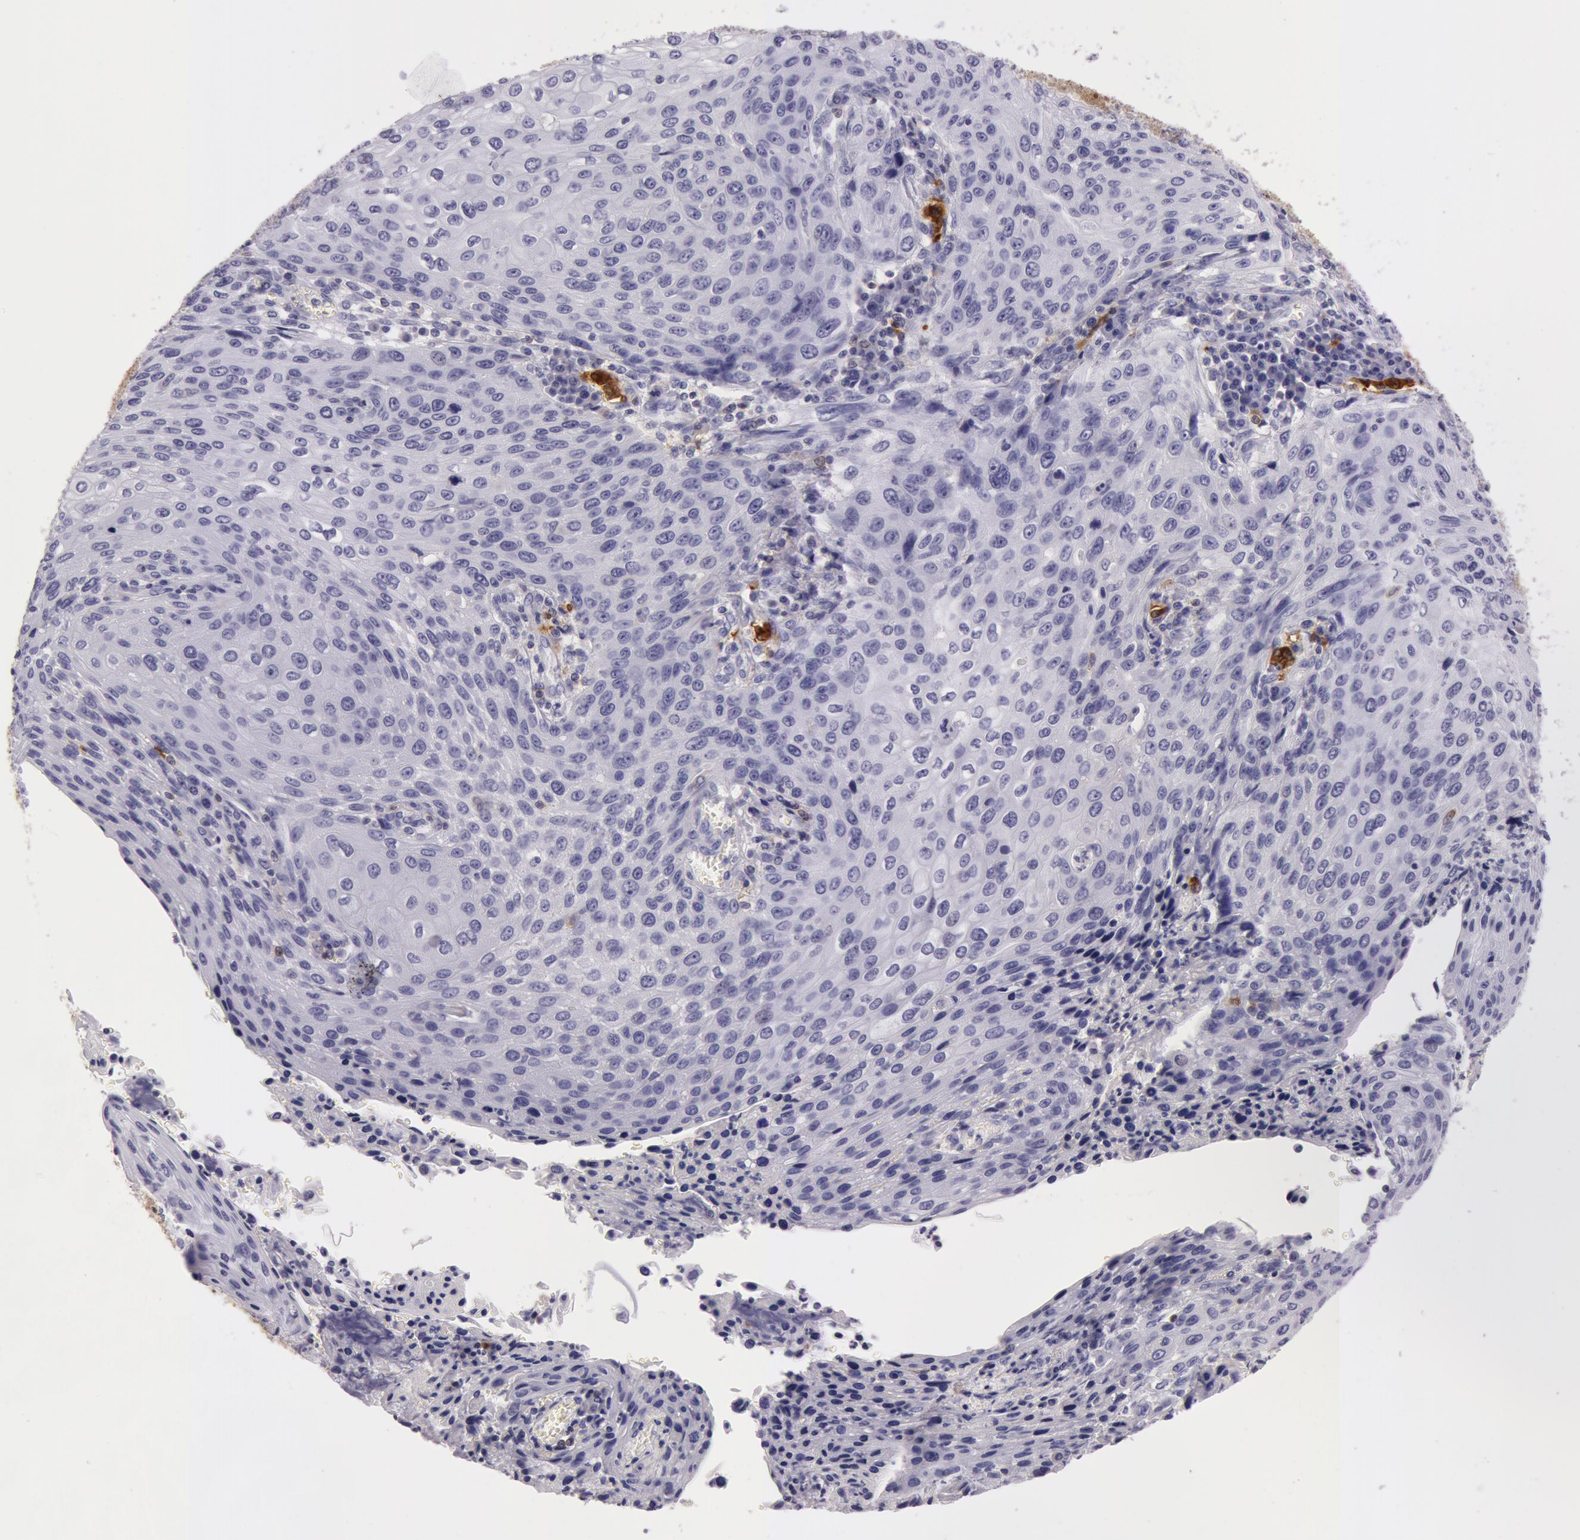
{"staining": {"intensity": "negative", "quantity": "none", "location": "none"}, "tissue": "cervical cancer", "cell_type": "Tumor cells", "image_type": "cancer", "snomed": [{"axis": "morphology", "description": "Squamous cell carcinoma, NOS"}, {"axis": "topography", "description": "Cervix"}], "caption": "Cervical squamous cell carcinoma was stained to show a protein in brown. There is no significant staining in tumor cells.", "gene": "LY75", "patient": {"sex": "female", "age": 32}}